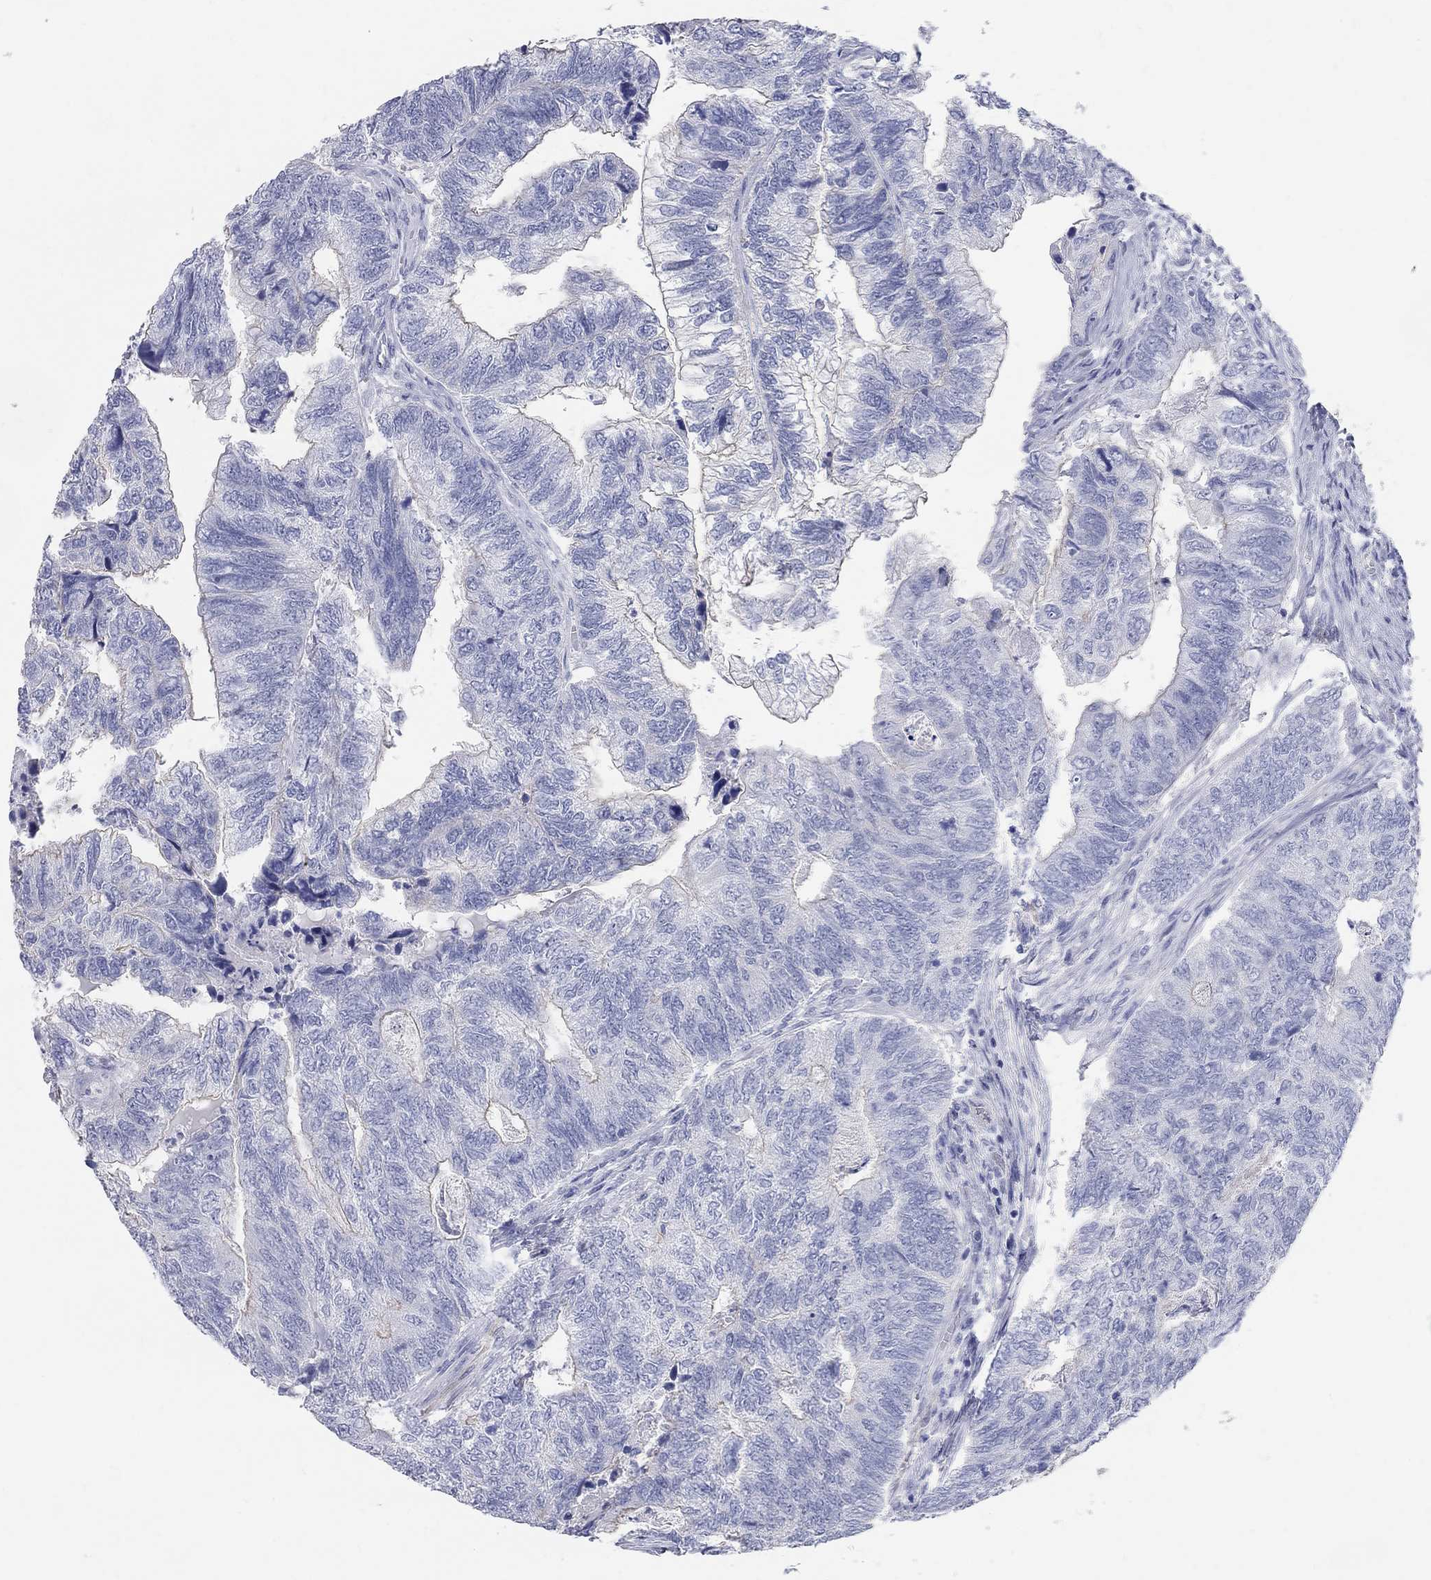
{"staining": {"intensity": "negative", "quantity": "none", "location": "none"}, "tissue": "colorectal cancer", "cell_type": "Tumor cells", "image_type": "cancer", "snomed": [{"axis": "morphology", "description": "Adenocarcinoma, NOS"}, {"axis": "topography", "description": "Colon"}], "caption": "High power microscopy image of an immunohistochemistry (IHC) micrograph of colorectal cancer, revealing no significant positivity in tumor cells. (Brightfield microscopy of DAB immunohistochemistry at high magnification).", "gene": "AOX1", "patient": {"sex": "female", "age": 67}}